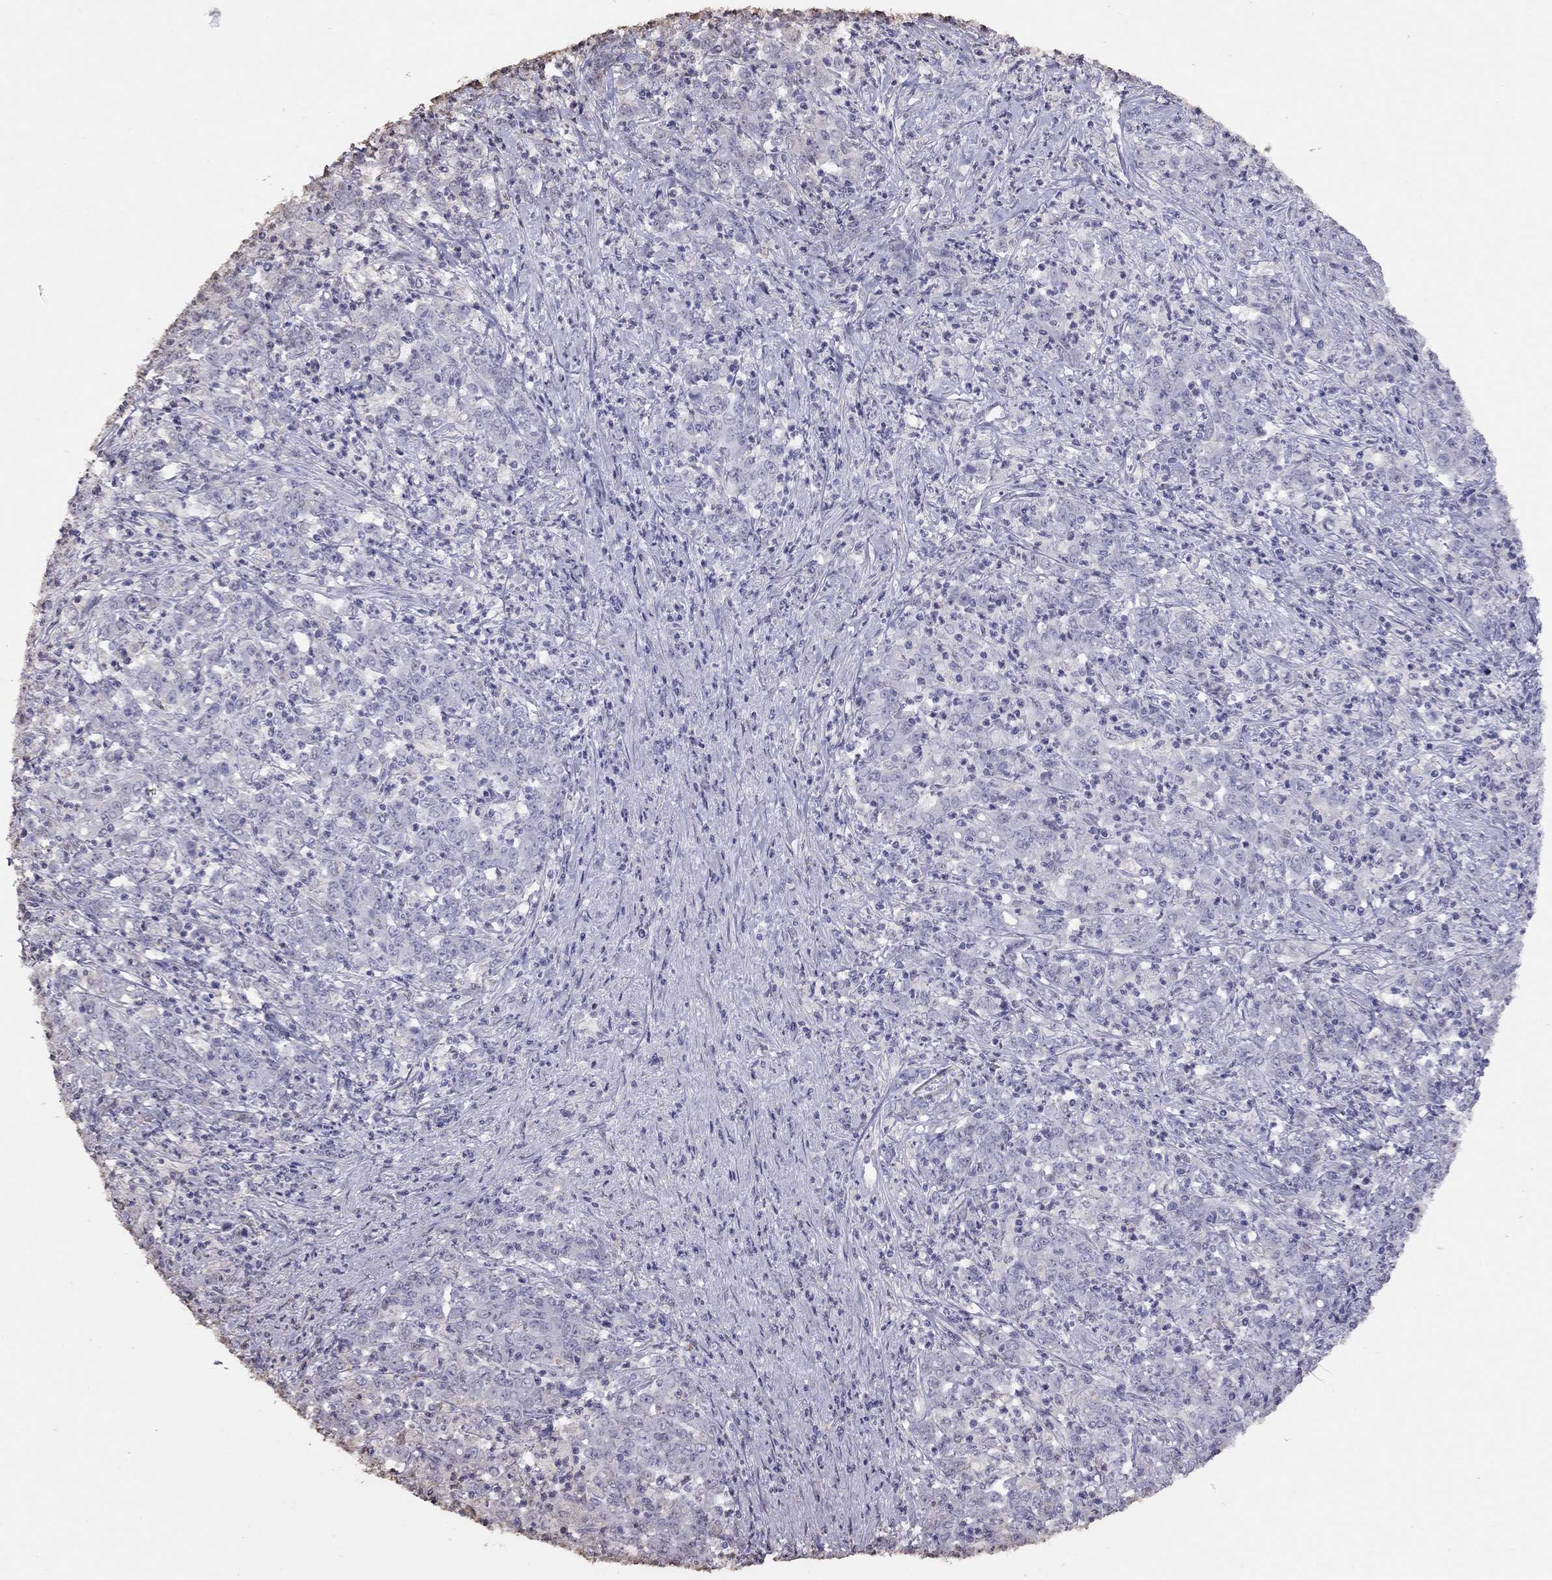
{"staining": {"intensity": "negative", "quantity": "none", "location": "none"}, "tissue": "stomach cancer", "cell_type": "Tumor cells", "image_type": "cancer", "snomed": [{"axis": "morphology", "description": "Adenocarcinoma, NOS"}, {"axis": "topography", "description": "Stomach, lower"}], "caption": "DAB (3,3'-diaminobenzidine) immunohistochemical staining of stomach cancer exhibits no significant expression in tumor cells. (DAB IHC, high magnification).", "gene": "SUN3", "patient": {"sex": "female", "age": 71}}